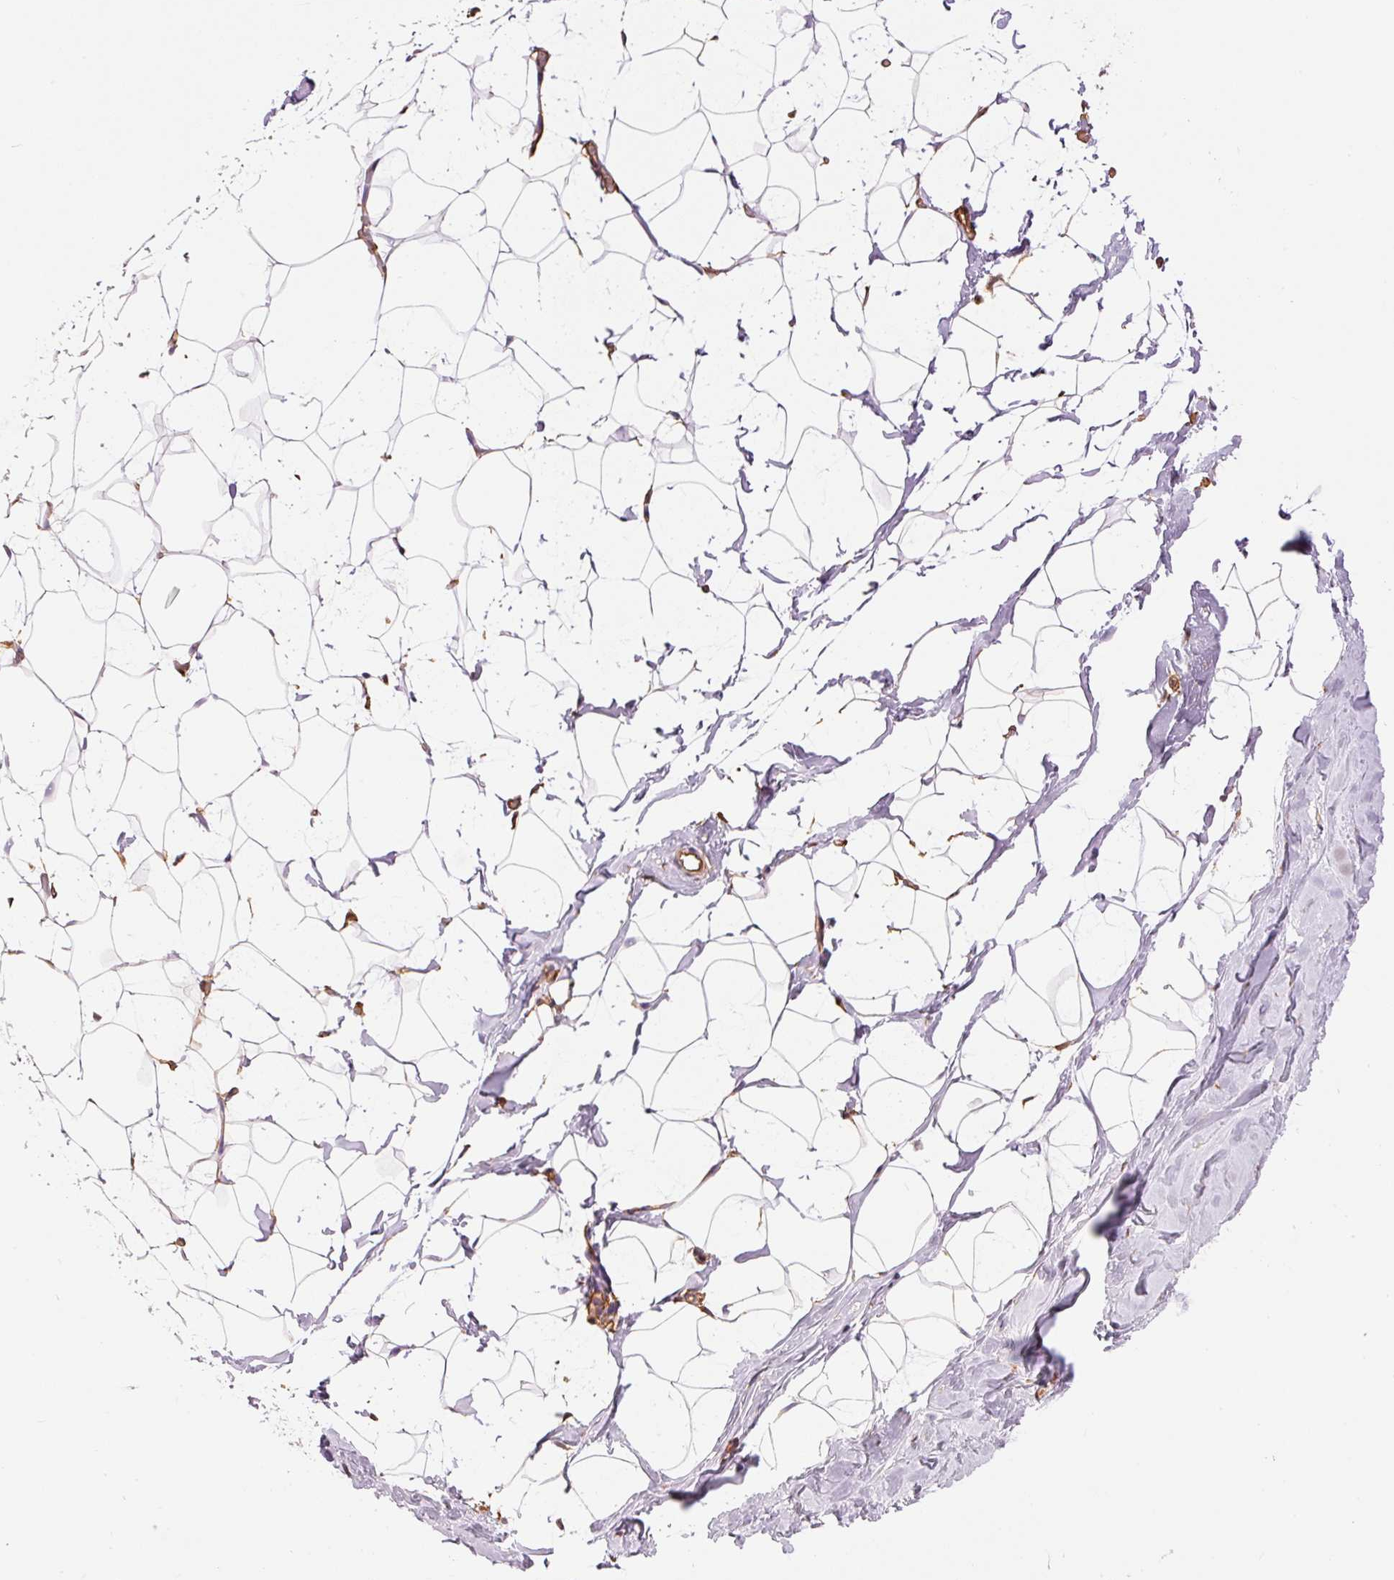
{"staining": {"intensity": "moderate", "quantity": "<25%", "location": "cytoplasmic/membranous"}, "tissue": "breast", "cell_type": "Adipocytes", "image_type": "normal", "snomed": [{"axis": "morphology", "description": "Normal tissue, NOS"}, {"axis": "topography", "description": "Breast"}], "caption": "The photomicrograph reveals staining of unremarkable breast, revealing moderate cytoplasmic/membranous protein expression (brown color) within adipocytes.", "gene": "ENSG00000249624", "patient": {"sex": "female", "age": 23}}